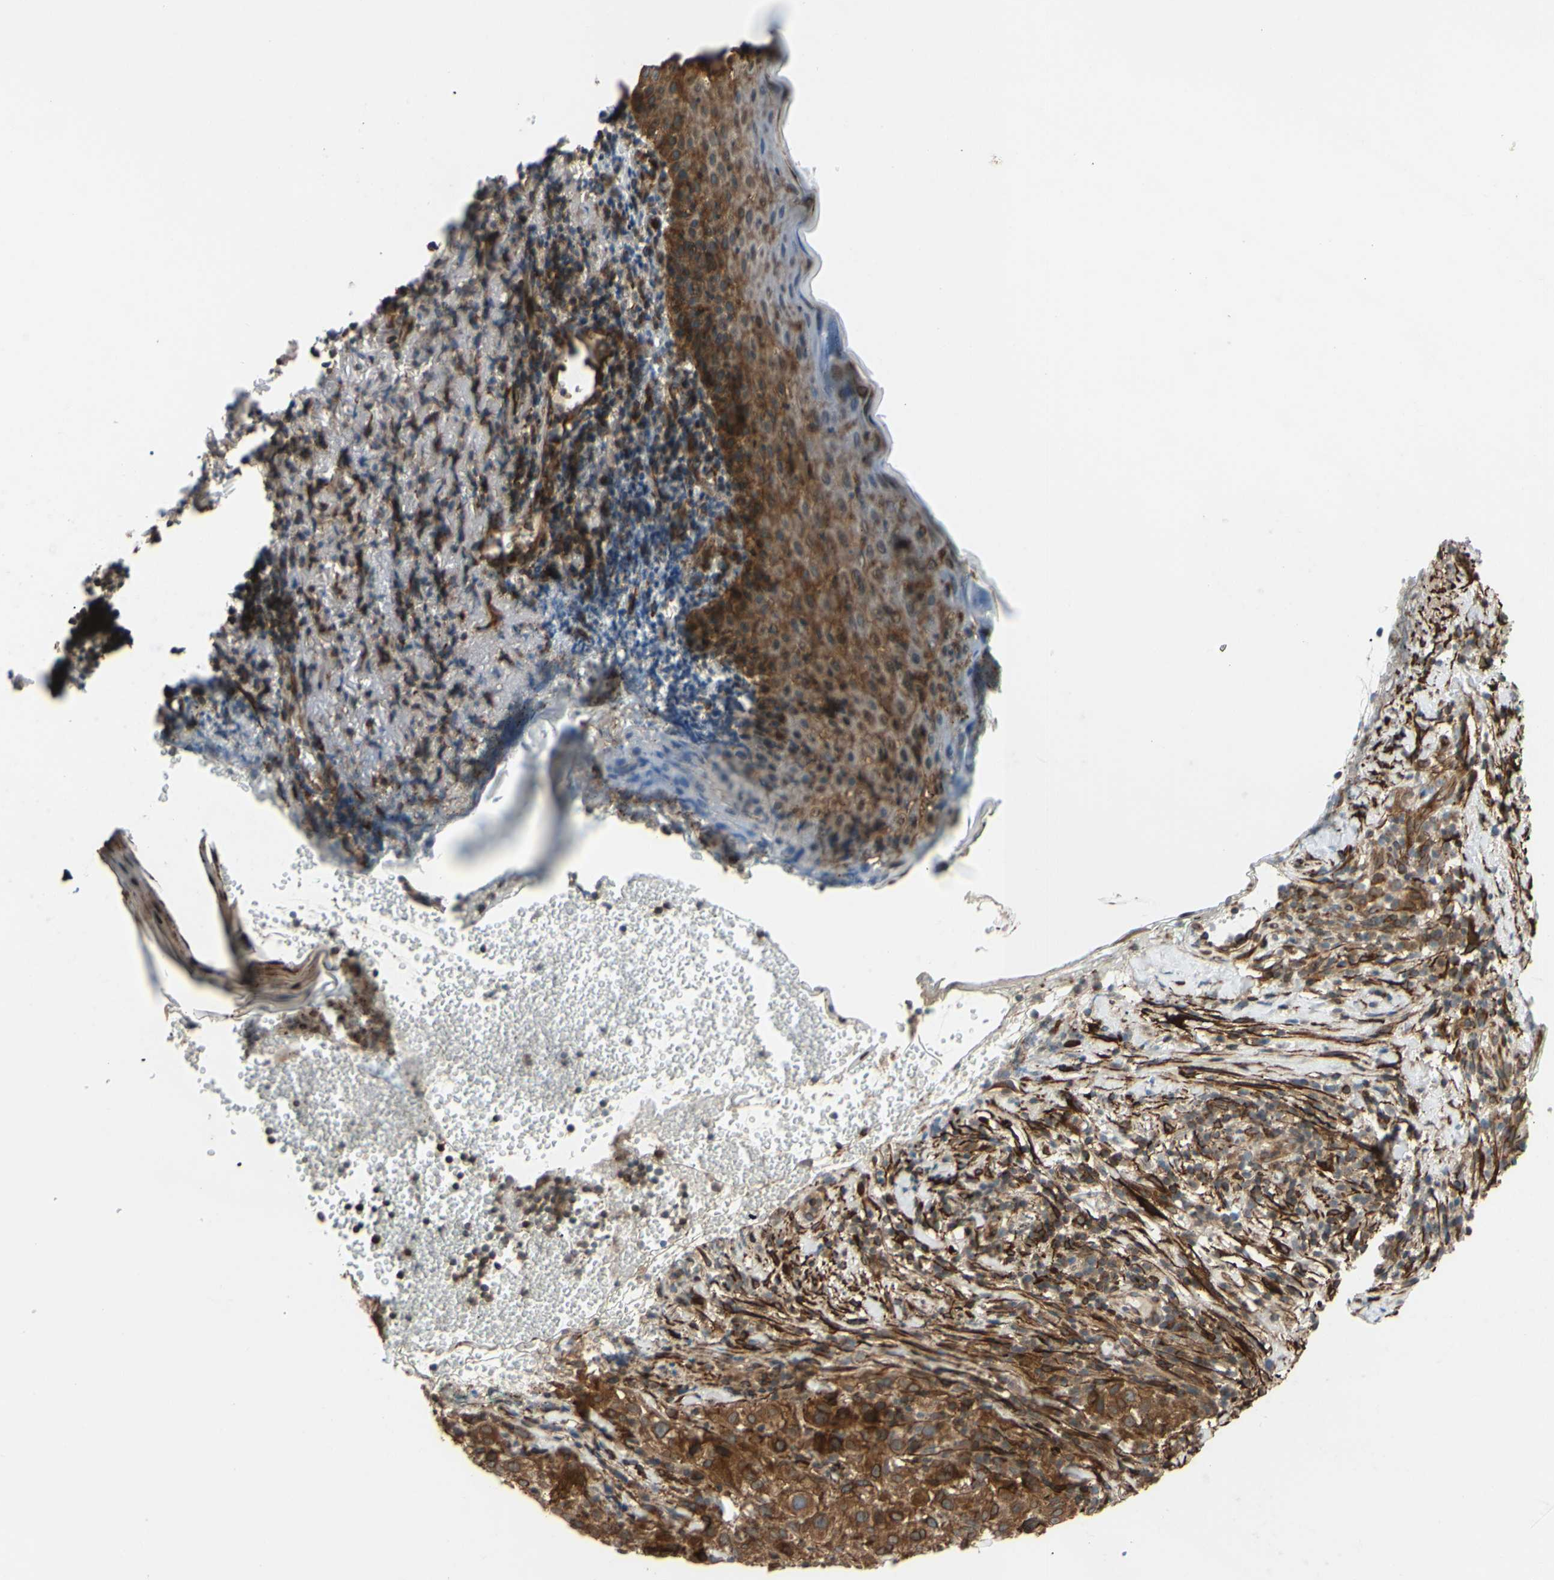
{"staining": {"intensity": "moderate", "quantity": ">75%", "location": "cytoplasmic/membranous"}, "tissue": "melanoma", "cell_type": "Tumor cells", "image_type": "cancer", "snomed": [{"axis": "morphology", "description": "Necrosis, NOS"}, {"axis": "morphology", "description": "Malignant melanoma, NOS"}, {"axis": "topography", "description": "Skin"}], "caption": "Immunohistochemistry (IHC) photomicrograph of human malignant melanoma stained for a protein (brown), which reveals medium levels of moderate cytoplasmic/membranous expression in about >75% of tumor cells.", "gene": "PRAF2", "patient": {"sex": "female", "age": 87}}